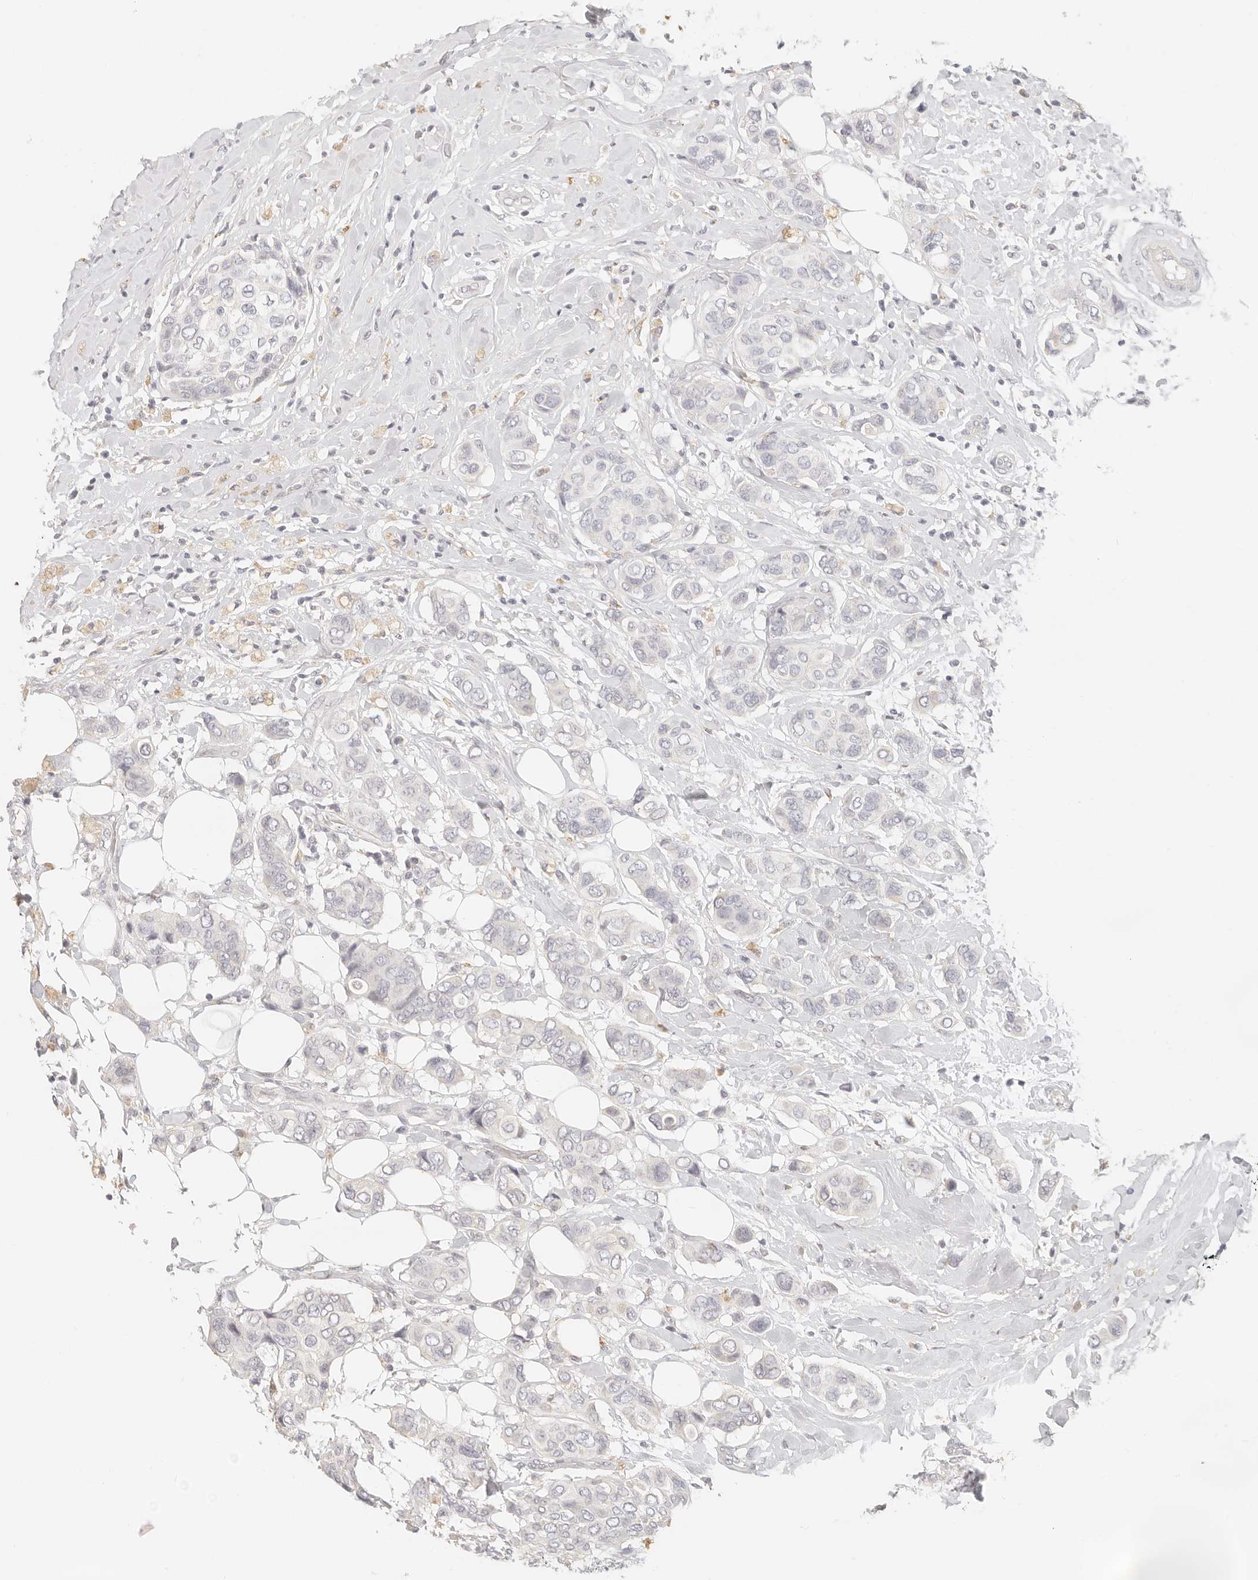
{"staining": {"intensity": "negative", "quantity": "none", "location": "none"}, "tissue": "breast cancer", "cell_type": "Tumor cells", "image_type": "cancer", "snomed": [{"axis": "morphology", "description": "Lobular carcinoma"}, {"axis": "topography", "description": "Breast"}], "caption": "Immunohistochemistry (IHC) micrograph of neoplastic tissue: human breast cancer stained with DAB (3,3'-diaminobenzidine) shows no significant protein expression in tumor cells.", "gene": "CNMD", "patient": {"sex": "female", "age": 51}}